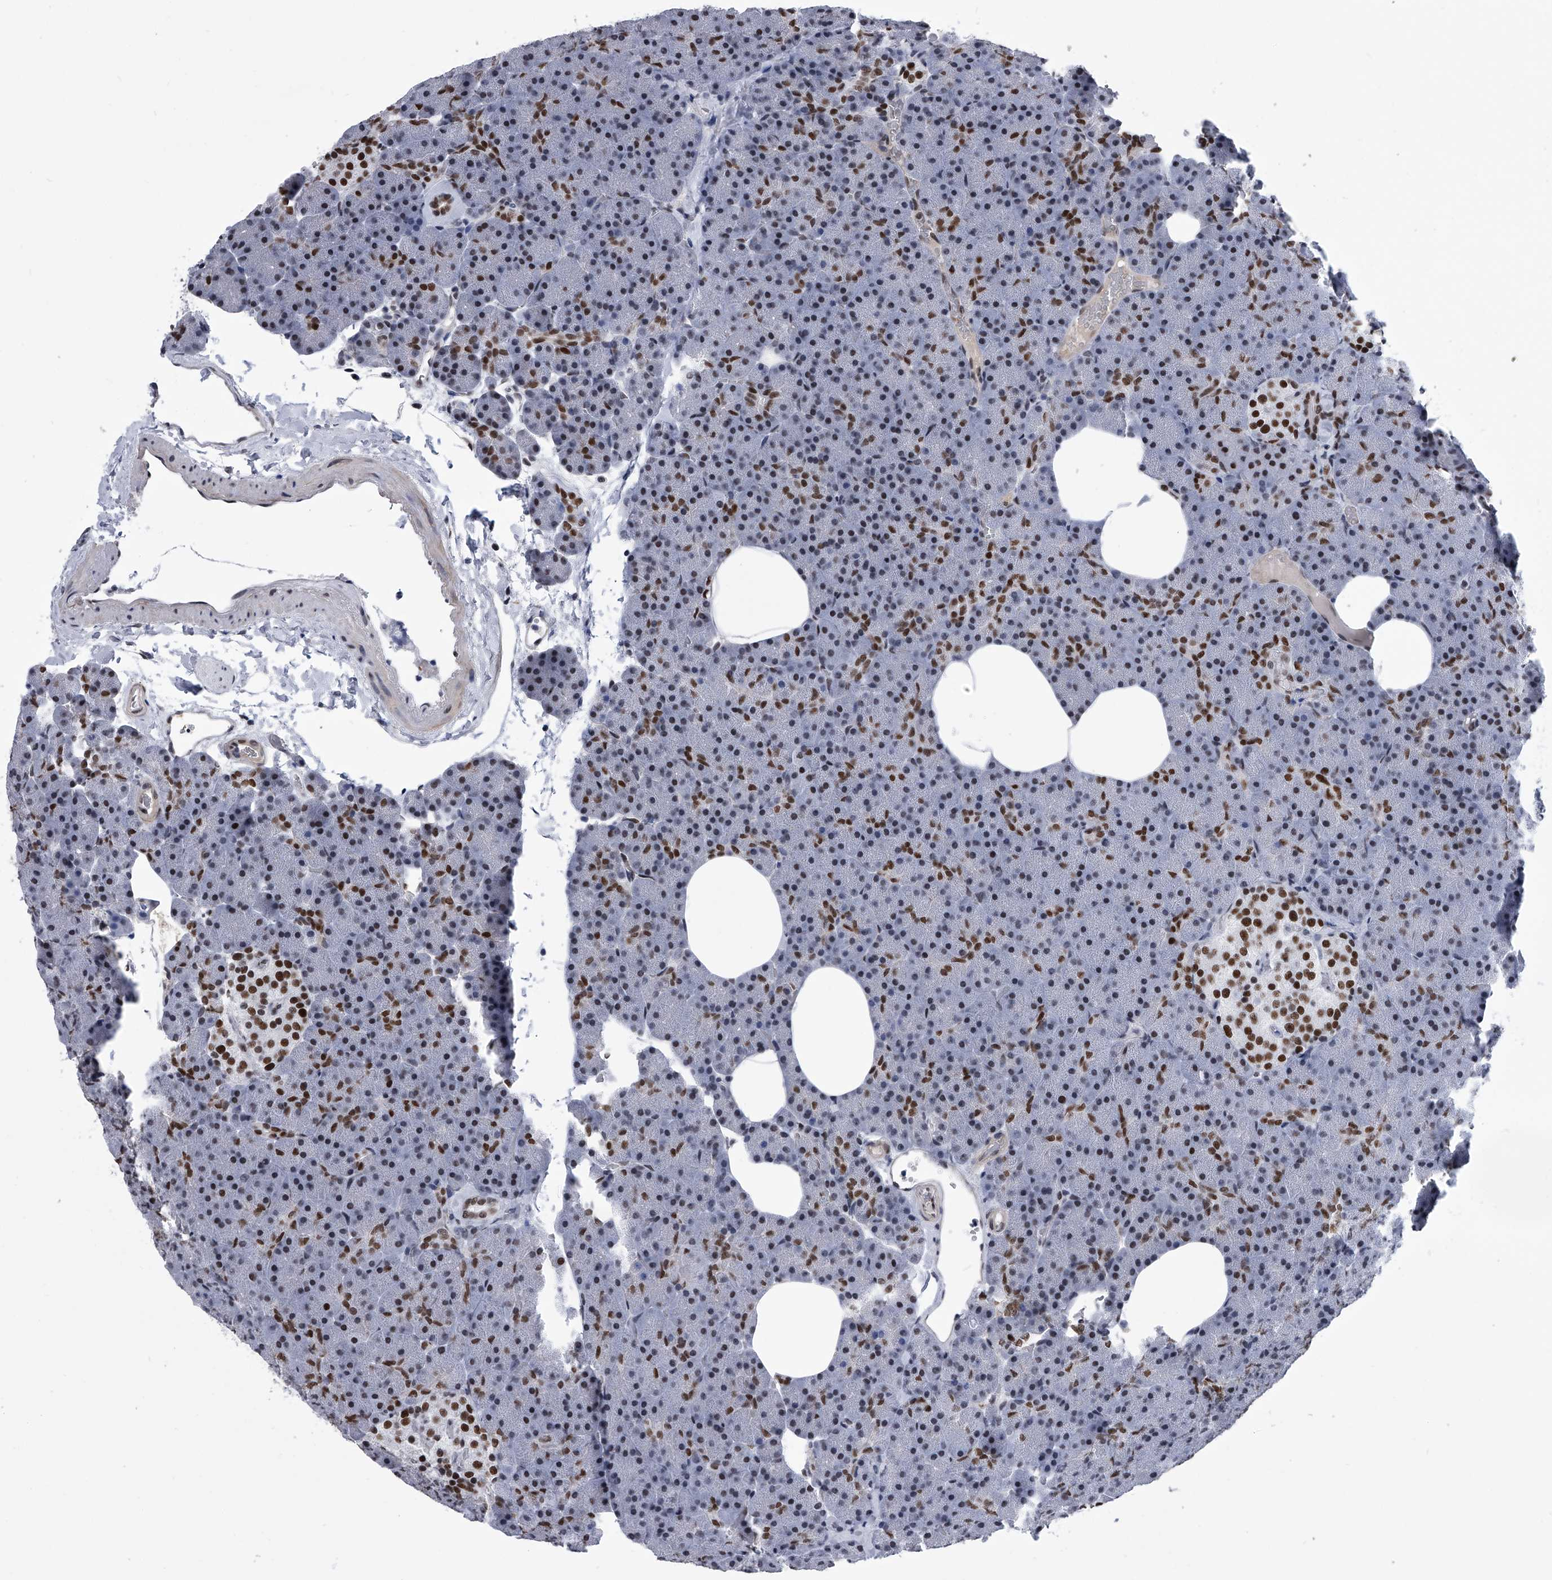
{"staining": {"intensity": "strong", "quantity": "25%-75%", "location": "nuclear"}, "tissue": "pancreas", "cell_type": "Exocrine glandular cells", "image_type": "normal", "snomed": [{"axis": "morphology", "description": "Normal tissue, NOS"}, {"axis": "morphology", "description": "Carcinoid, malignant, NOS"}, {"axis": "topography", "description": "Pancreas"}], "caption": "Protein staining of unremarkable pancreas demonstrates strong nuclear expression in about 25%-75% of exocrine glandular cells.", "gene": "SIM2", "patient": {"sex": "female", "age": 35}}